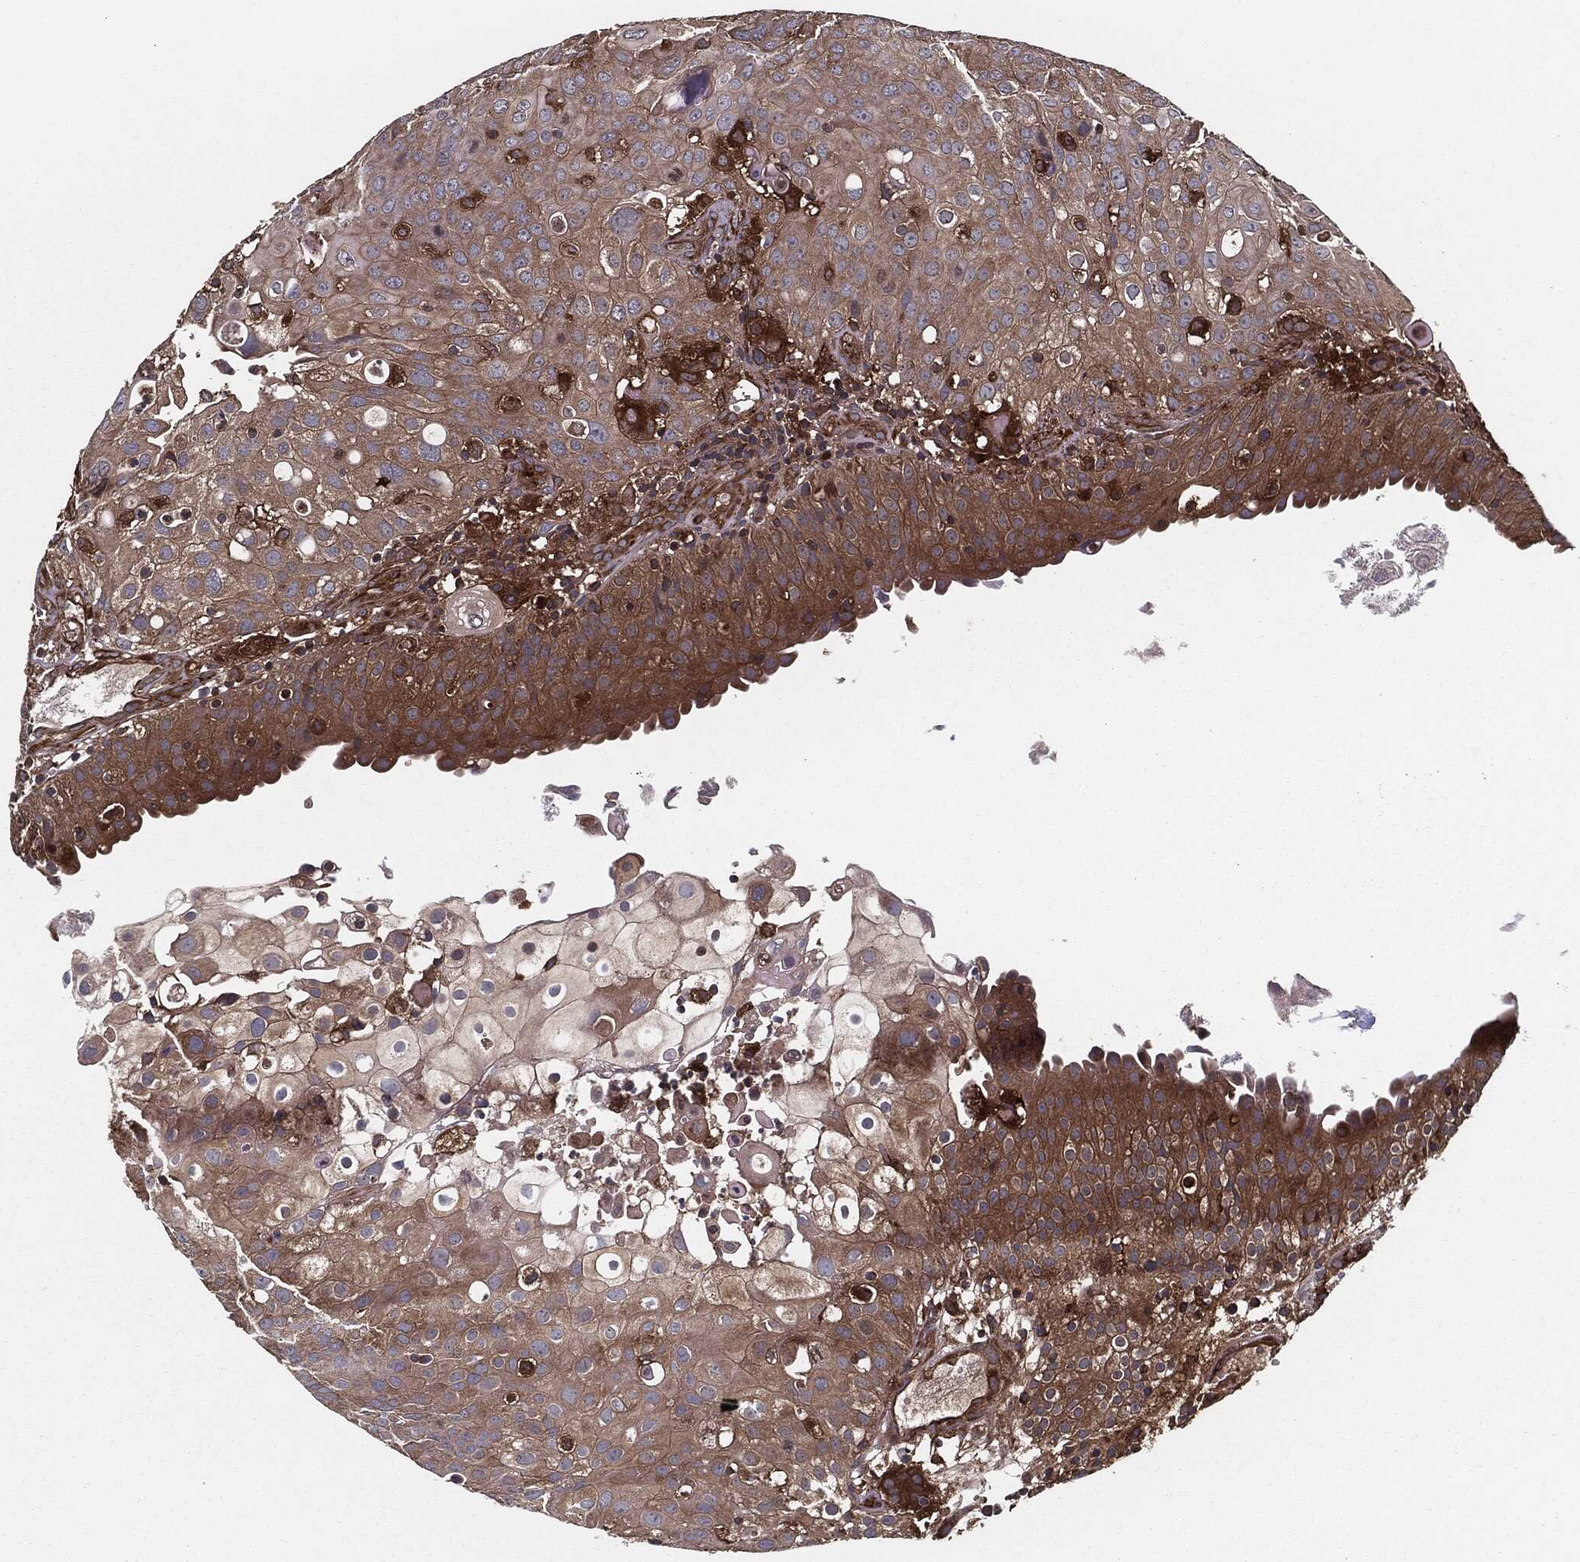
{"staining": {"intensity": "moderate", "quantity": ">75%", "location": "cytoplasmic/membranous"}, "tissue": "urothelial cancer", "cell_type": "Tumor cells", "image_type": "cancer", "snomed": [{"axis": "morphology", "description": "Urothelial carcinoma, High grade"}, {"axis": "topography", "description": "Urinary bladder"}], "caption": "A medium amount of moderate cytoplasmic/membranous staining is appreciated in approximately >75% of tumor cells in high-grade urothelial carcinoma tissue. (Brightfield microscopy of DAB IHC at high magnification).", "gene": "RAP1GDS1", "patient": {"sex": "female", "age": 79}}